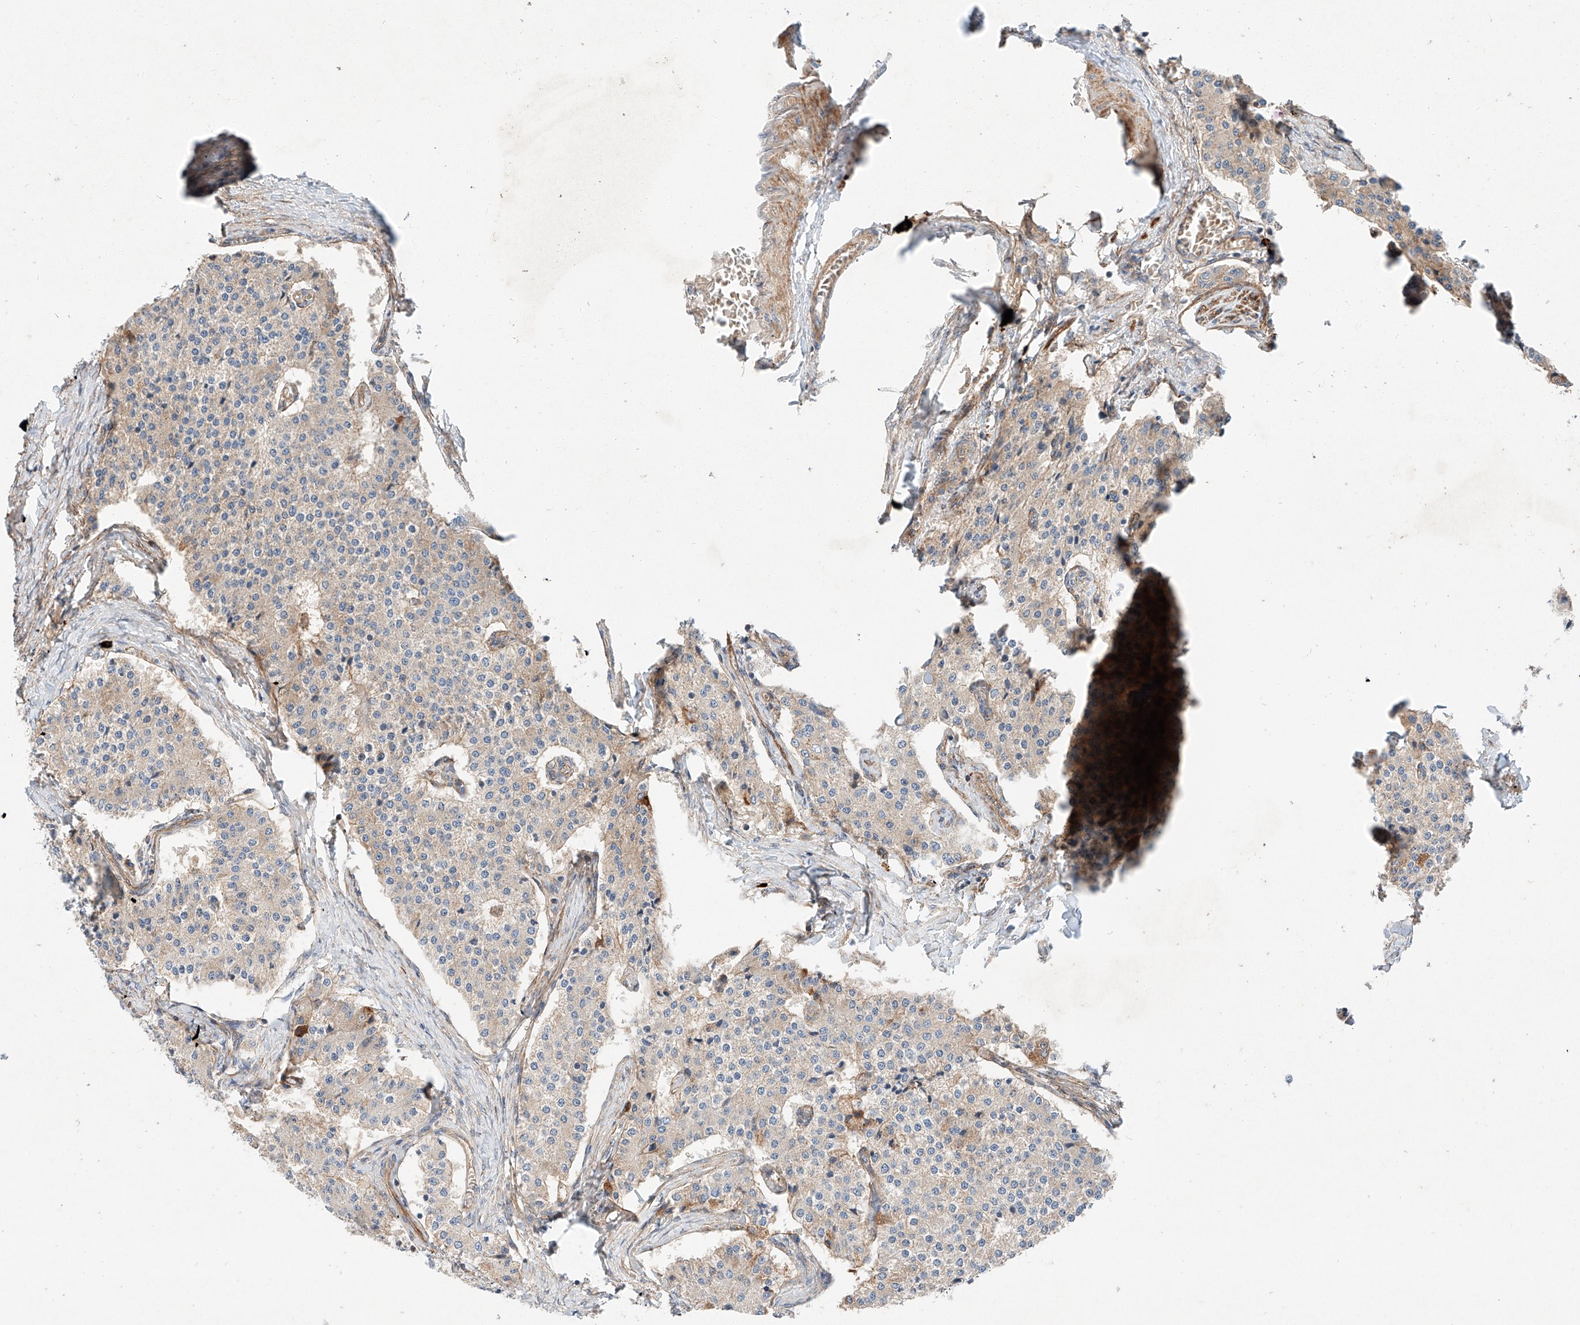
{"staining": {"intensity": "weak", "quantity": "<25%", "location": "cytoplasmic/membranous"}, "tissue": "carcinoid", "cell_type": "Tumor cells", "image_type": "cancer", "snomed": [{"axis": "morphology", "description": "Carcinoid, malignant, NOS"}, {"axis": "topography", "description": "Colon"}], "caption": "Tumor cells are negative for protein expression in human carcinoid.", "gene": "MINDY4", "patient": {"sex": "female", "age": 52}}